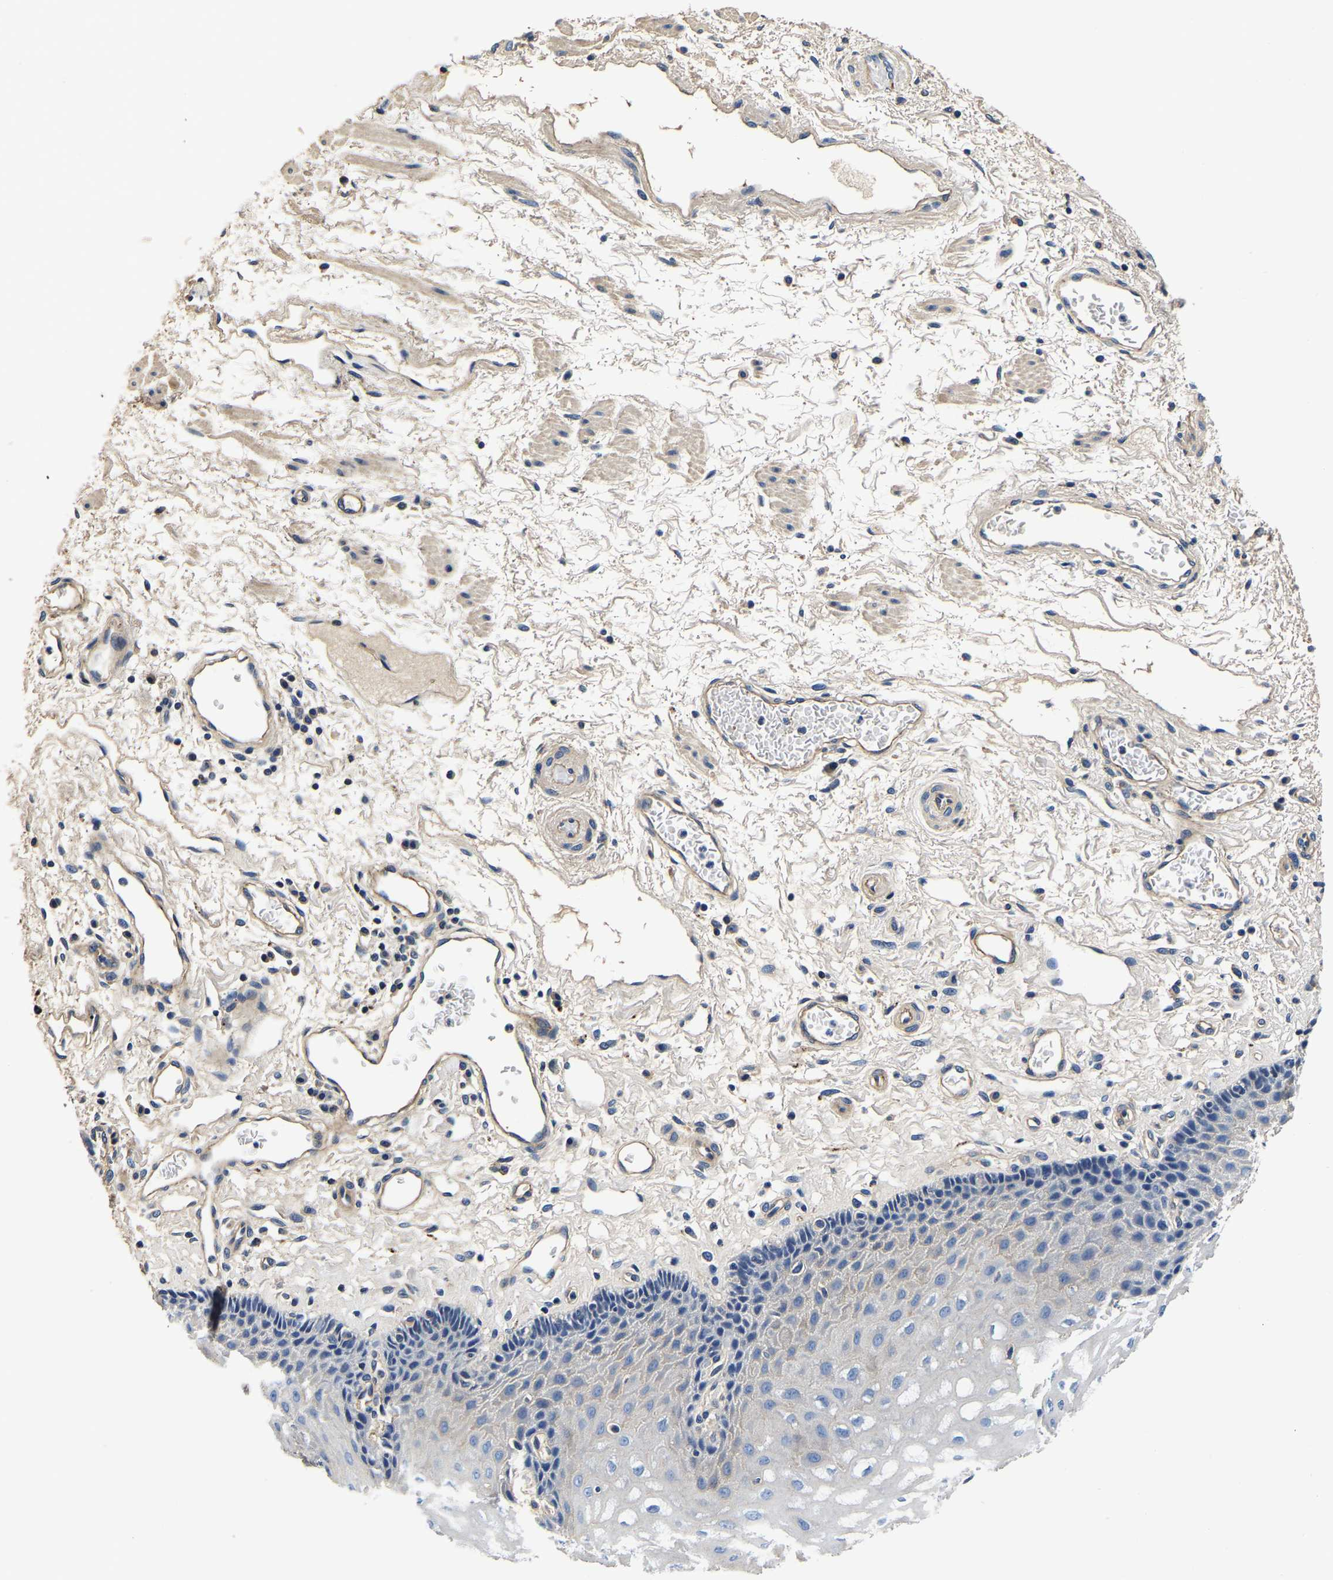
{"staining": {"intensity": "weak", "quantity": "25%-75%", "location": "cytoplasmic/membranous"}, "tissue": "esophagus", "cell_type": "Squamous epithelial cells", "image_type": "normal", "snomed": [{"axis": "morphology", "description": "Normal tissue, NOS"}, {"axis": "topography", "description": "Esophagus"}], "caption": "Normal esophagus exhibits weak cytoplasmic/membranous positivity in about 25%-75% of squamous epithelial cells (DAB (3,3'-diaminobenzidine) IHC with brightfield microscopy, high magnification)..", "gene": "SH3GLB1", "patient": {"sex": "male", "age": 54}}